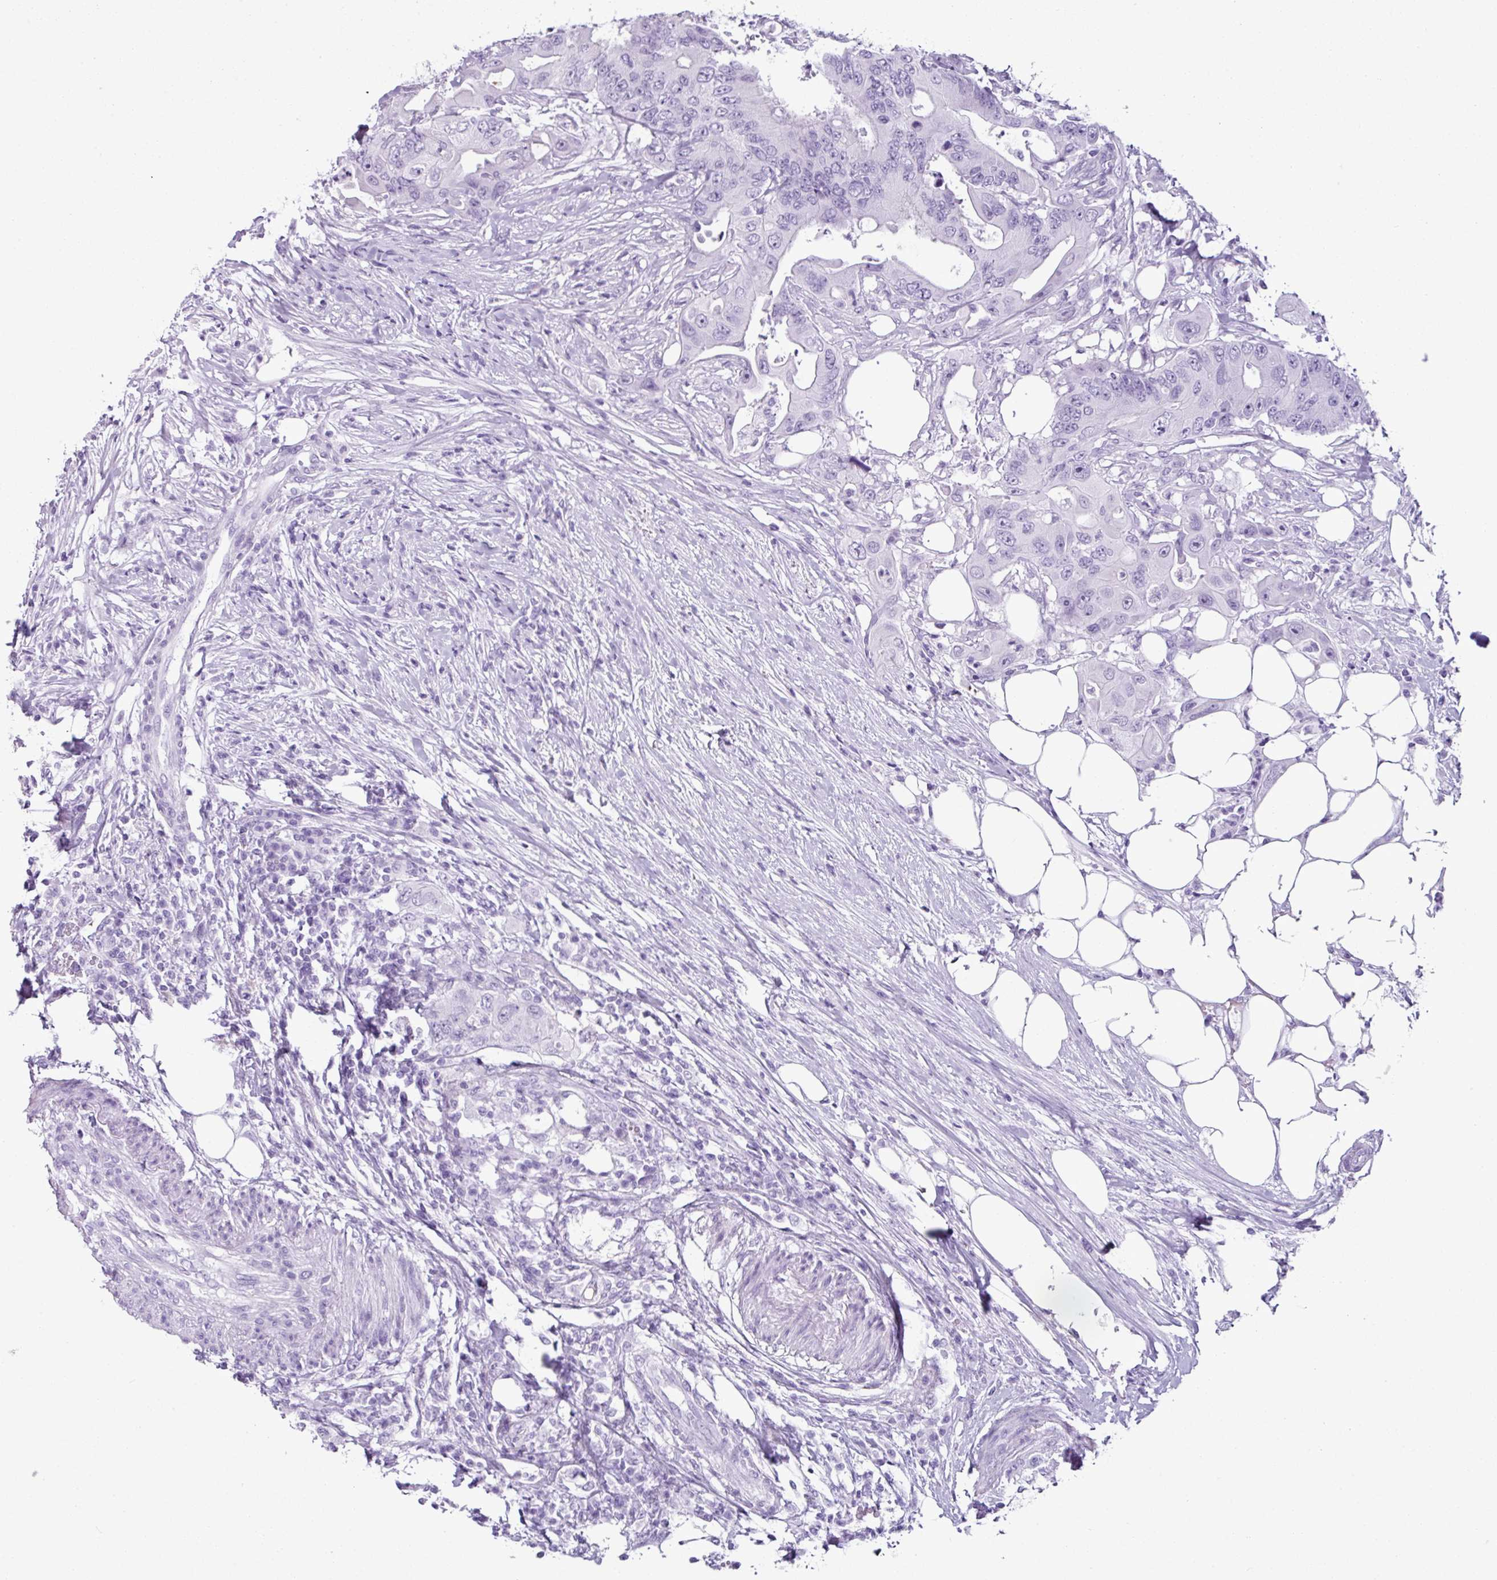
{"staining": {"intensity": "negative", "quantity": "none", "location": "none"}, "tissue": "colorectal cancer", "cell_type": "Tumor cells", "image_type": "cancer", "snomed": [{"axis": "morphology", "description": "Adenocarcinoma, NOS"}, {"axis": "topography", "description": "Colon"}], "caption": "Immunohistochemical staining of colorectal cancer demonstrates no significant staining in tumor cells. (DAB immunohistochemistry (IHC), high magnification).", "gene": "SCT", "patient": {"sex": "male", "age": 71}}